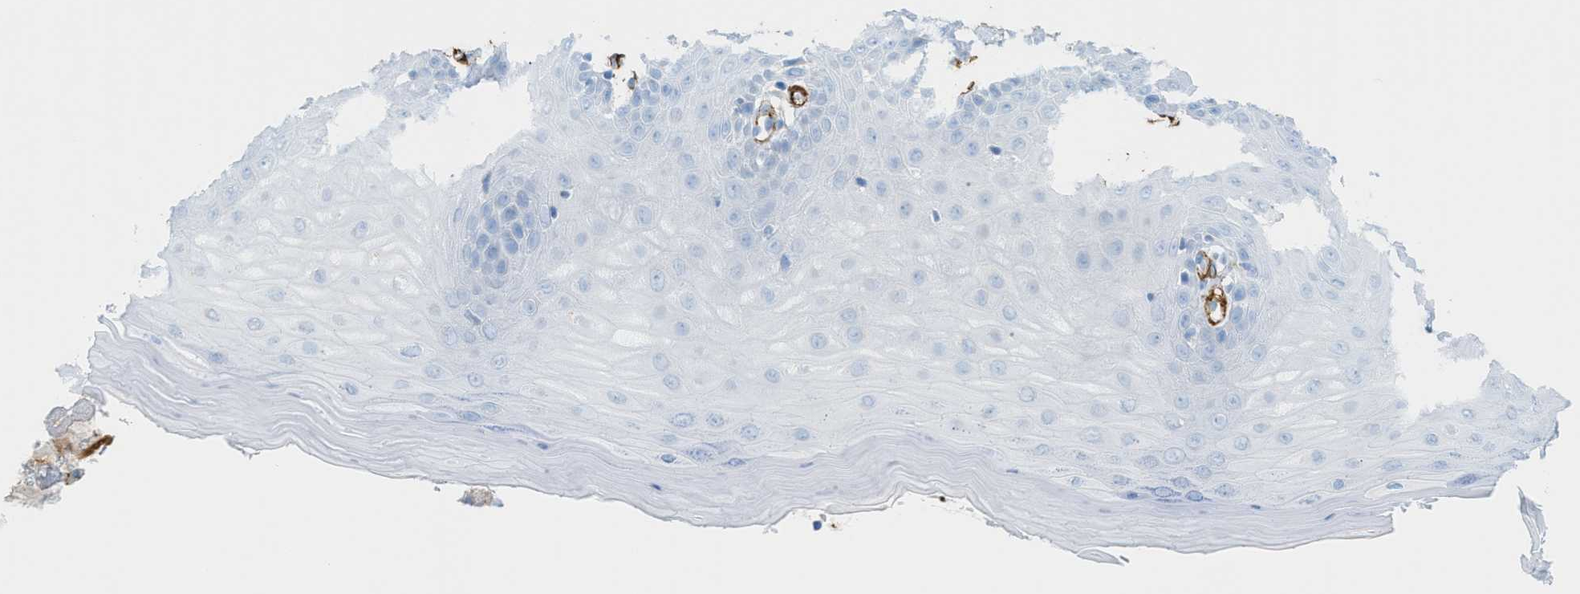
{"staining": {"intensity": "negative", "quantity": "none", "location": "none"}, "tissue": "cervix", "cell_type": "Glandular cells", "image_type": "normal", "snomed": [{"axis": "morphology", "description": "Normal tissue, NOS"}, {"axis": "topography", "description": "Cervix"}], "caption": "A high-resolution image shows immunohistochemistry (IHC) staining of normal cervix, which exhibits no significant expression in glandular cells.", "gene": "MYH11", "patient": {"sex": "female", "age": 55}}